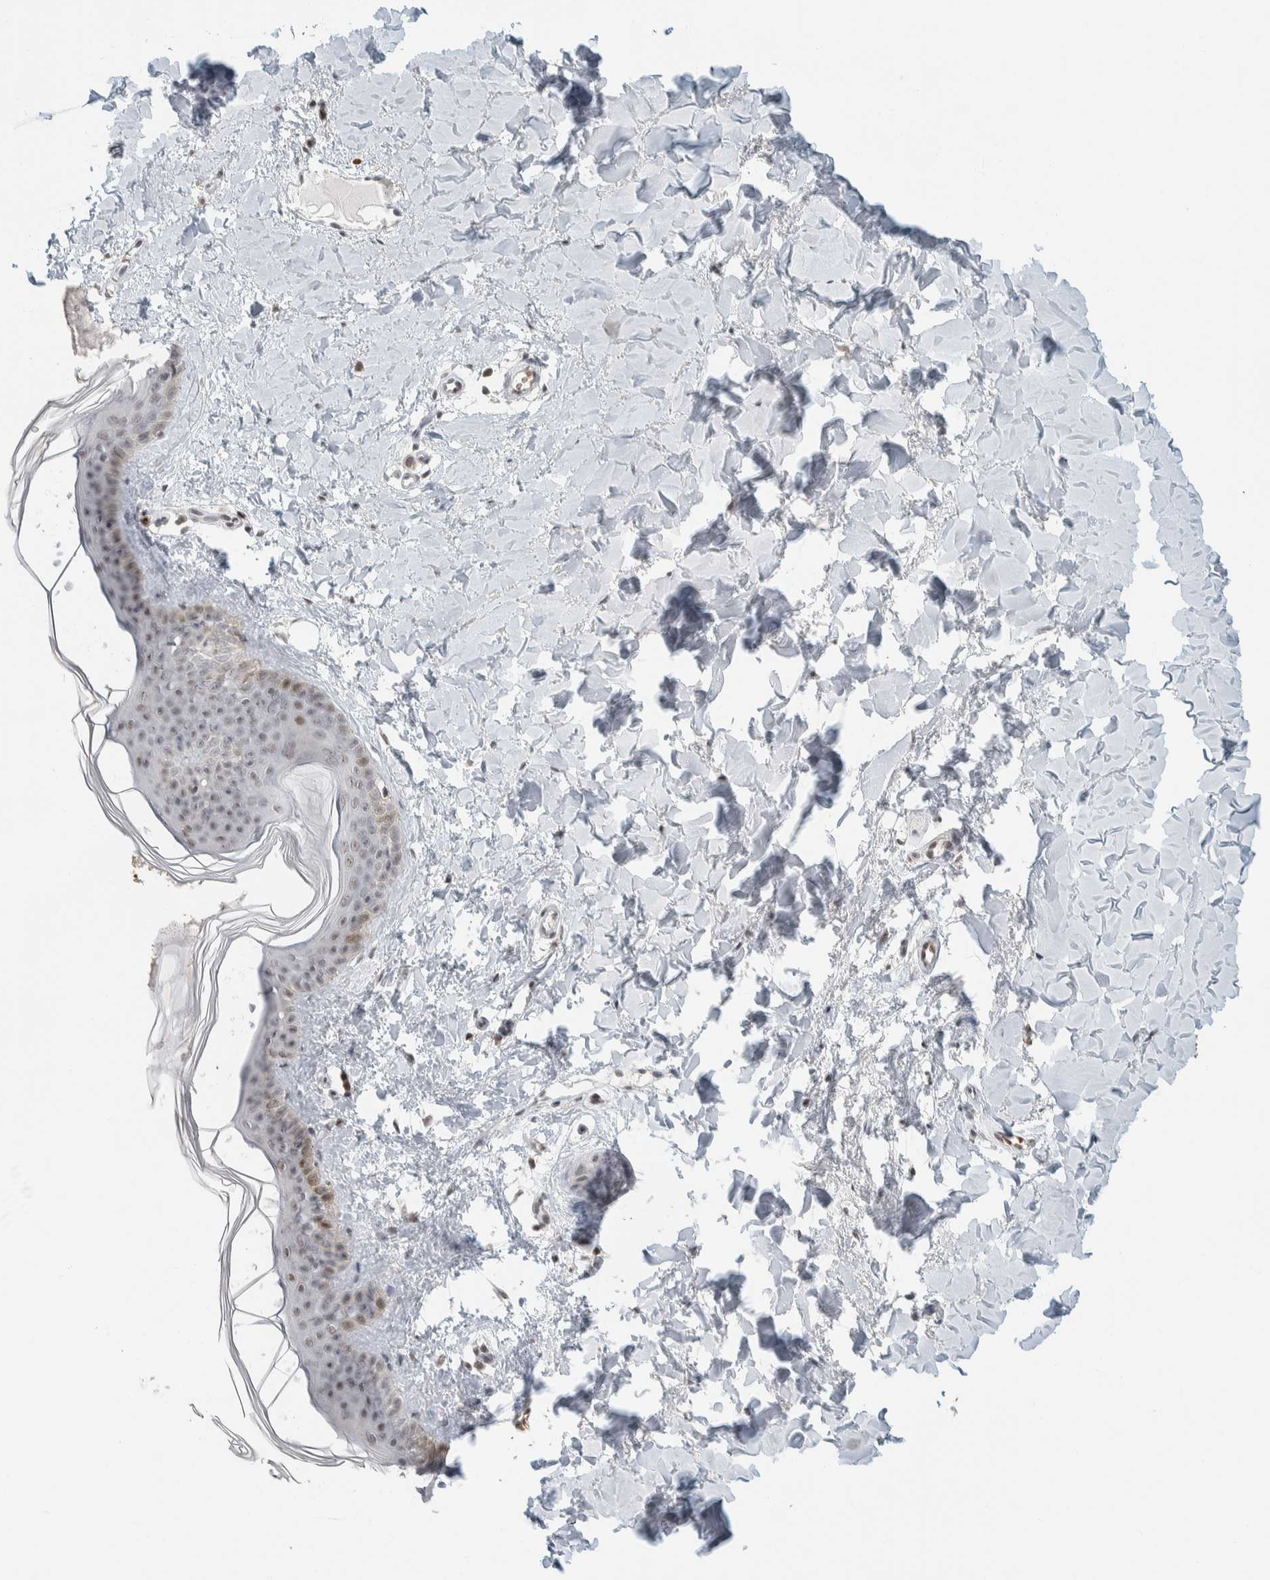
{"staining": {"intensity": "moderate", "quantity": ">75%", "location": "cytoplasmic/membranous"}, "tissue": "skin", "cell_type": "Fibroblasts", "image_type": "normal", "snomed": [{"axis": "morphology", "description": "Normal tissue, NOS"}, {"axis": "topography", "description": "Skin"}], "caption": "An IHC photomicrograph of benign tissue is shown. Protein staining in brown highlights moderate cytoplasmic/membranous positivity in skin within fibroblasts.", "gene": "ZBTB2", "patient": {"sex": "female", "age": 17}}